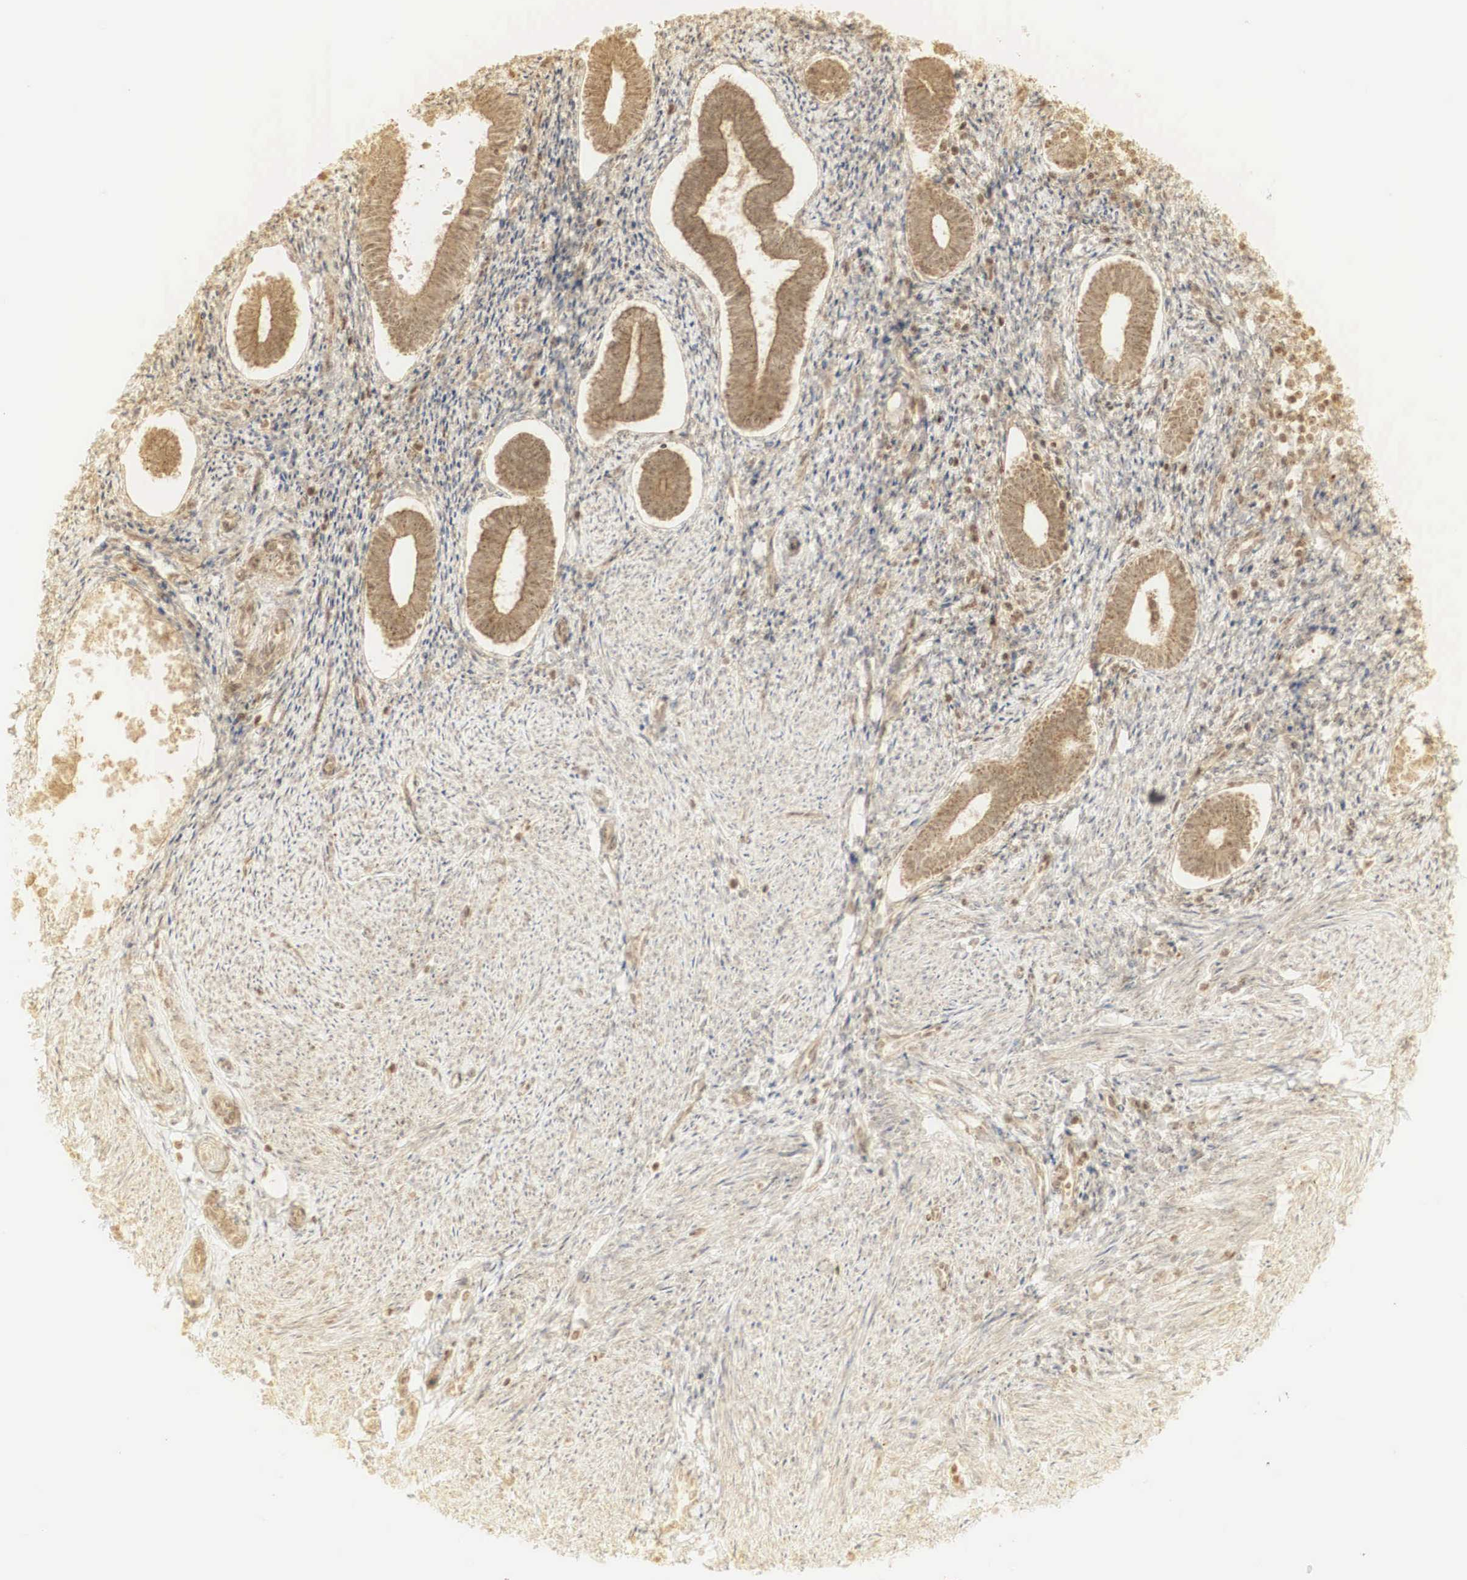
{"staining": {"intensity": "weak", "quantity": "25%-75%", "location": "cytoplasmic/membranous"}, "tissue": "endometrium", "cell_type": "Cells in endometrial stroma", "image_type": "normal", "snomed": [{"axis": "morphology", "description": "Normal tissue, NOS"}, {"axis": "topography", "description": "Endometrium"}], "caption": "IHC staining of benign endometrium, which reveals low levels of weak cytoplasmic/membranous staining in about 25%-75% of cells in endometrial stroma indicating weak cytoplasmic/membranous protein positivity. The staining was performed using DAB (brown) for protein detection and nuclei were counterstained in hematoxylin (blue).", "gene": "RNF113A", "patient": {"sex": "female", "age": 52}}